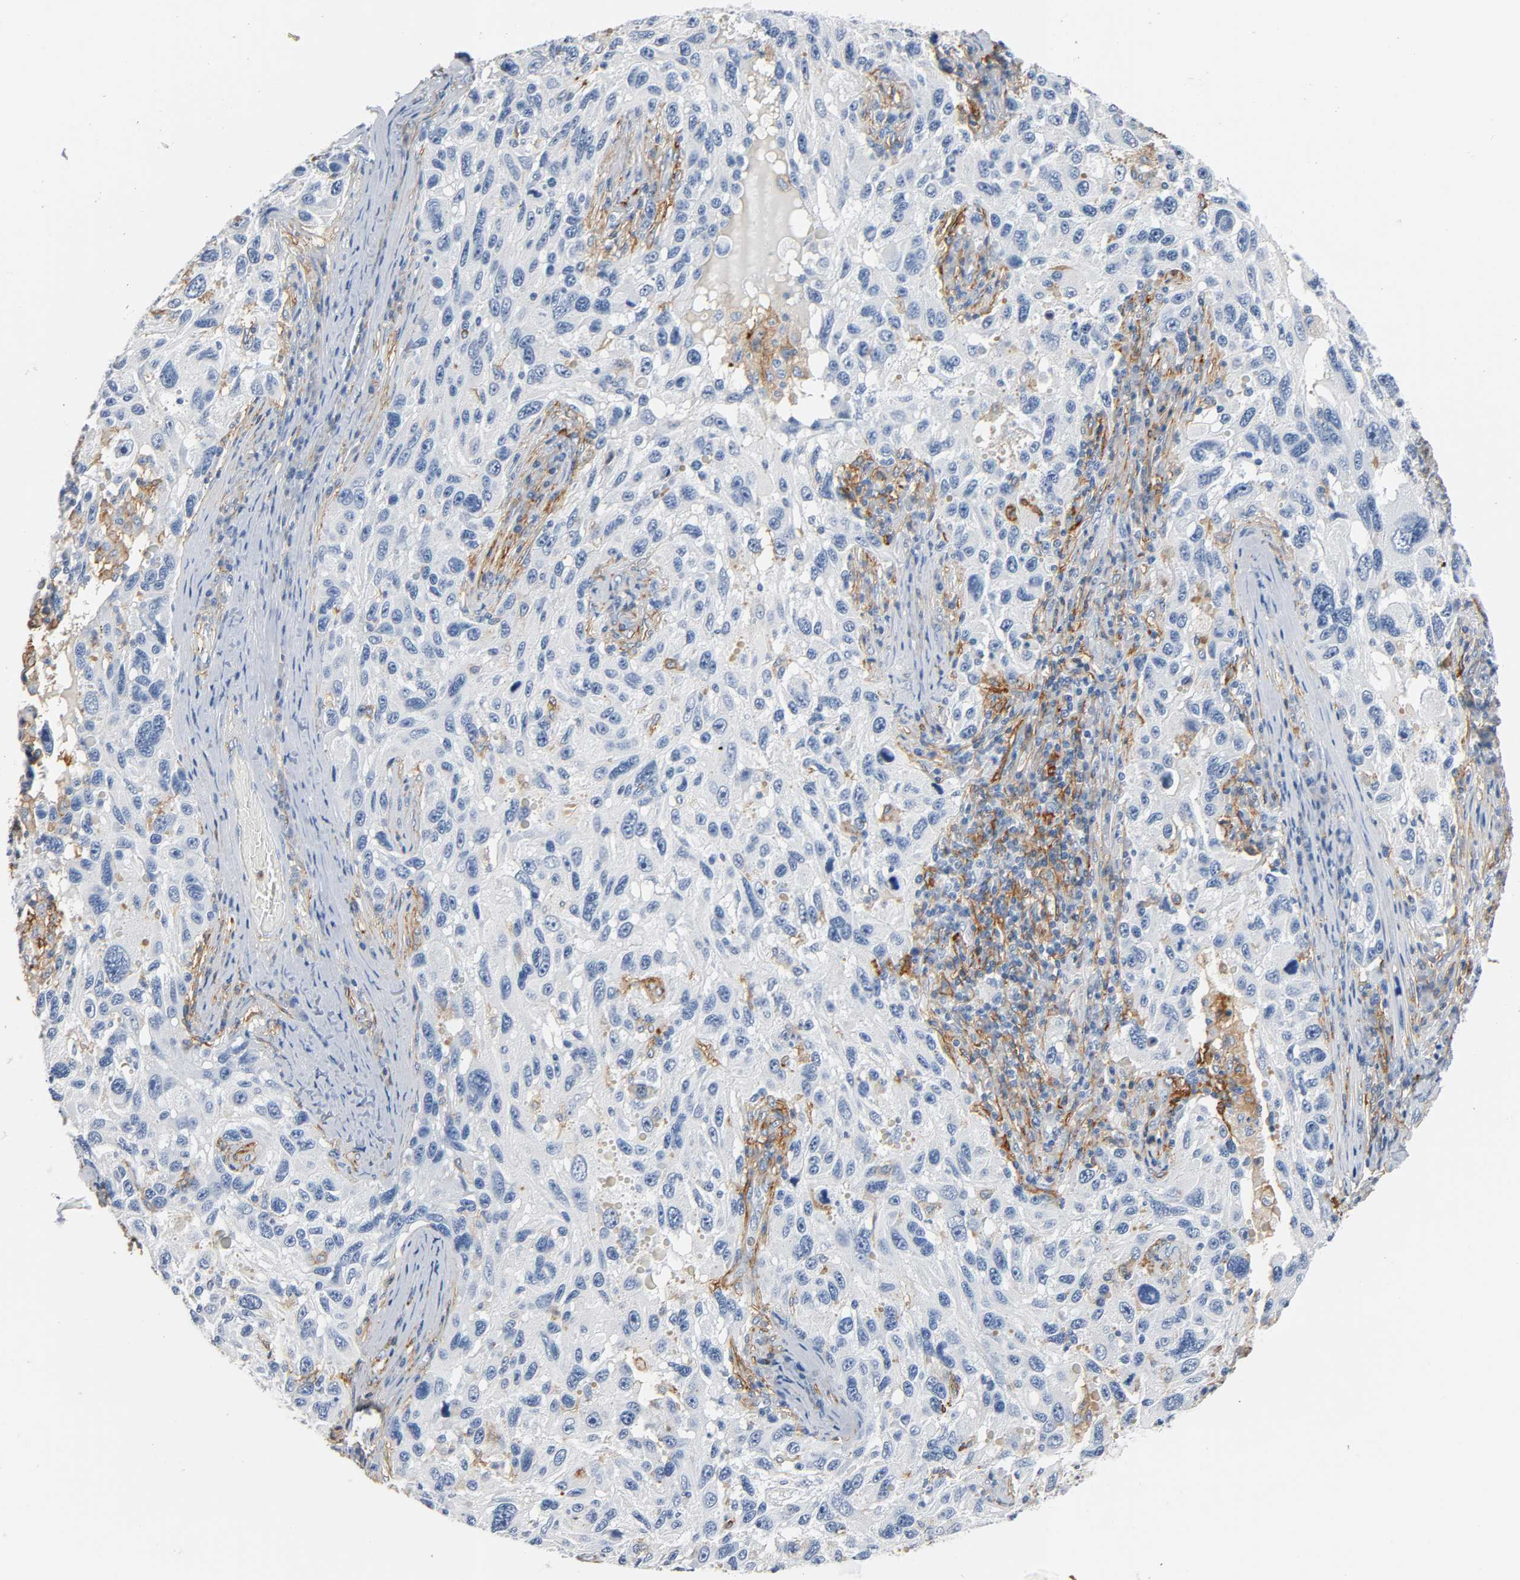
{"staining": {"intensity": "negative", "quantity": "none", "location": "none"}, "tissue": "melanoma", "cell_type": "Tumor cells", "image_type": "cancer", "snomed": [{"axis": "morphology", "description": "Malignant melanoma, NOS"}, {"axis": "topography", "description": "Skin"}], "caption": "Immunohistochemistry (IHC) histopathology image of neoplastic tissue: malignant melanoma stained with DAB (3,3'-diaminobenzidine) shows no significant protein staining in tumor cells.", "gene": "ANPEP", "patient": {"sex": "male", "age": 53}}